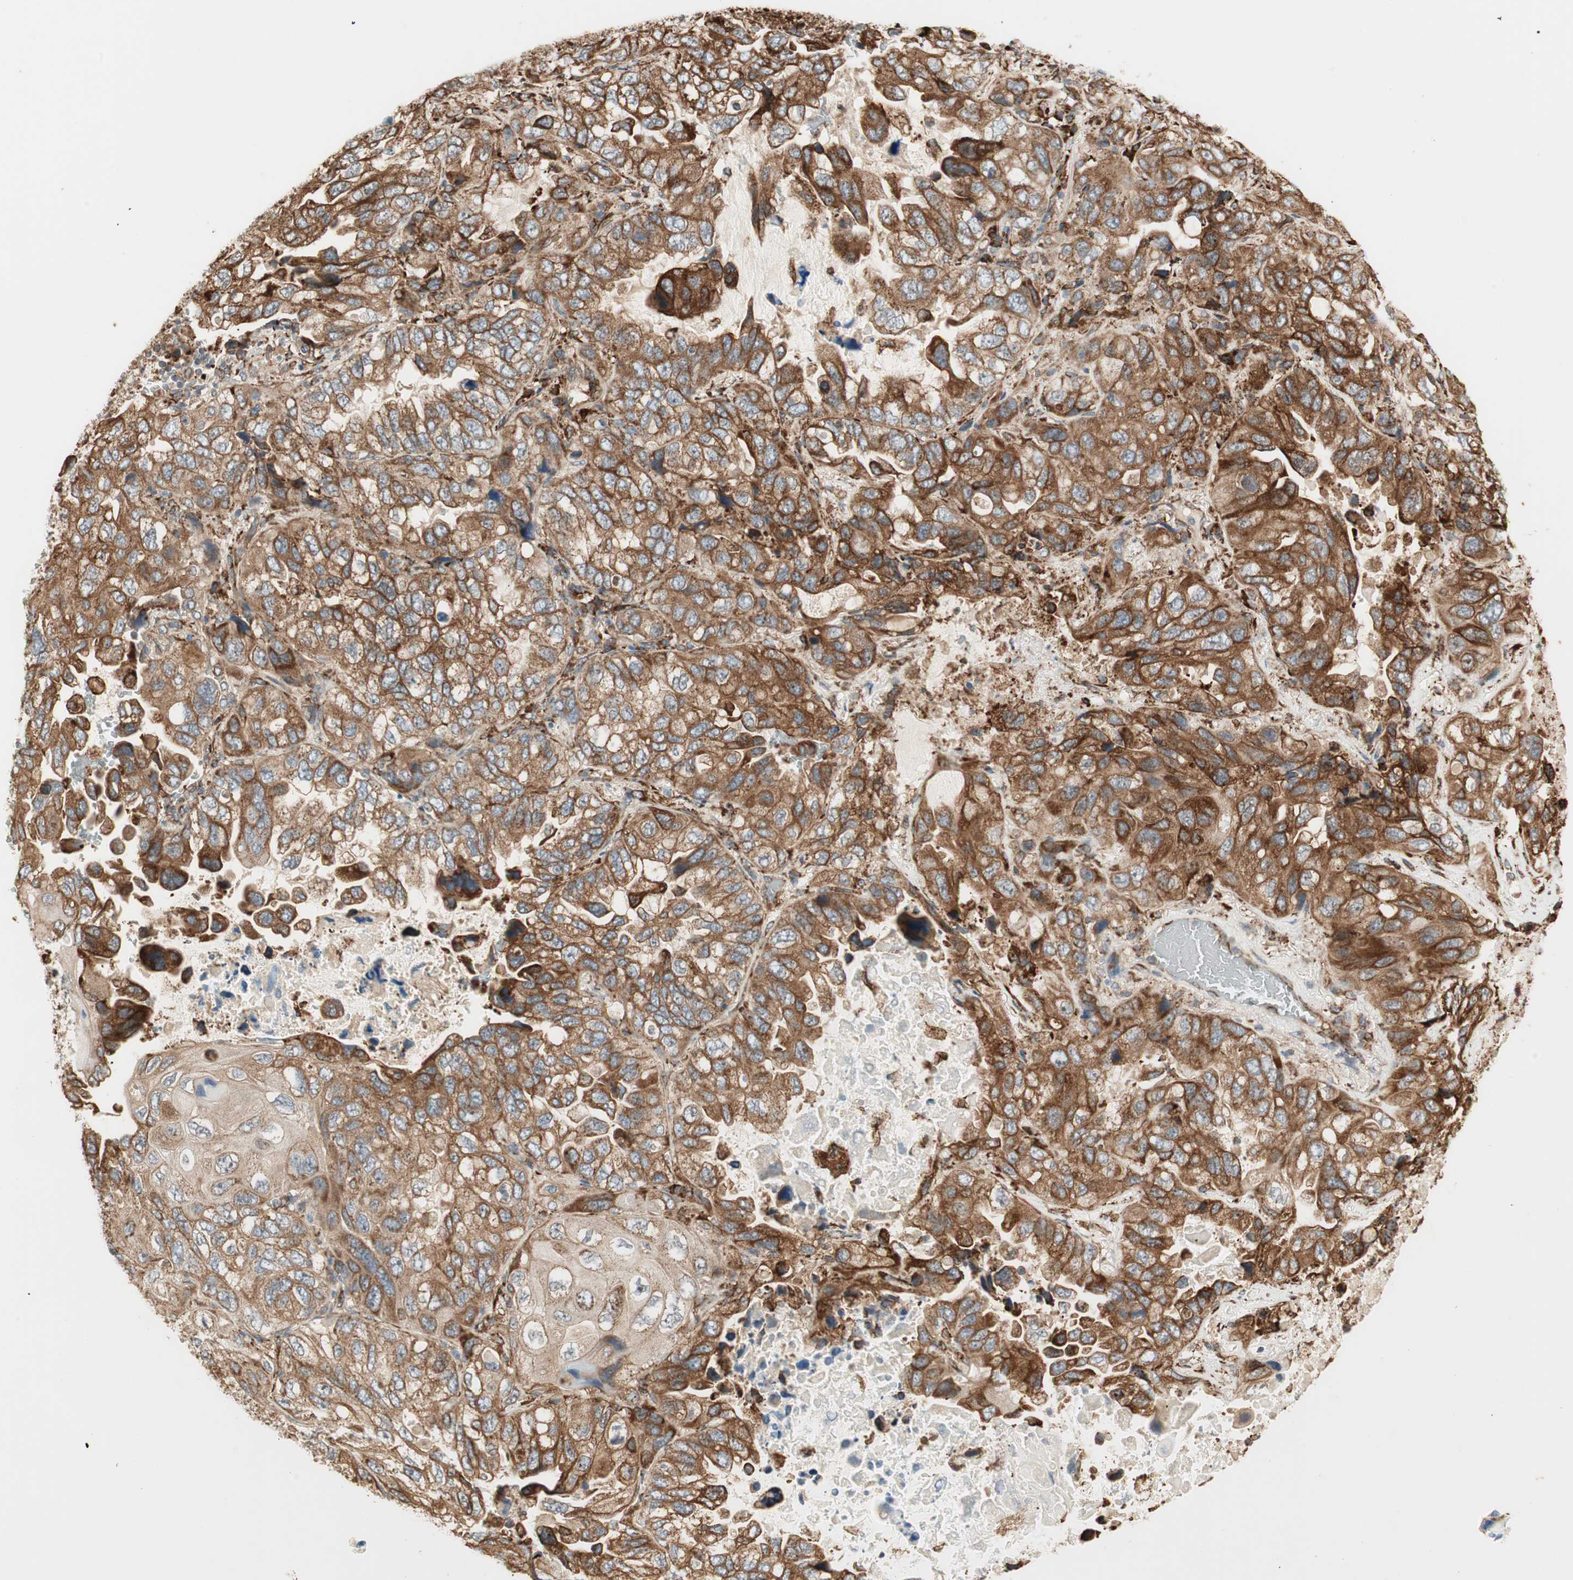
{"staining": {"intensity": "strong", "quantity": ">75%", "location": "cytoplasmic/membranous"}, "tissue": "lung cancer", "cell_type": "Tumor cells", "image_type": "cancer", "snomed": [{"axis": "morphology", "description": "Squamous cell carcinoma, NOS"}, {"axis": "topography", "description": "Lung"}], "caption": "Immunohistochemistry (IHC) (DAB (3,3'-diaminobenzidine)) staining of lung cancer (squamous cell carcinoma) exhibits strong cytoplasmic/membranous protein staining in approximately >75% of tumor cells. (DAB (3,3'-diaminobenzidine) = brown stain, brightfield microscopy at high magnification).", "gene": "P4HA1", "patient": {"sex": "female", "age": 73}}